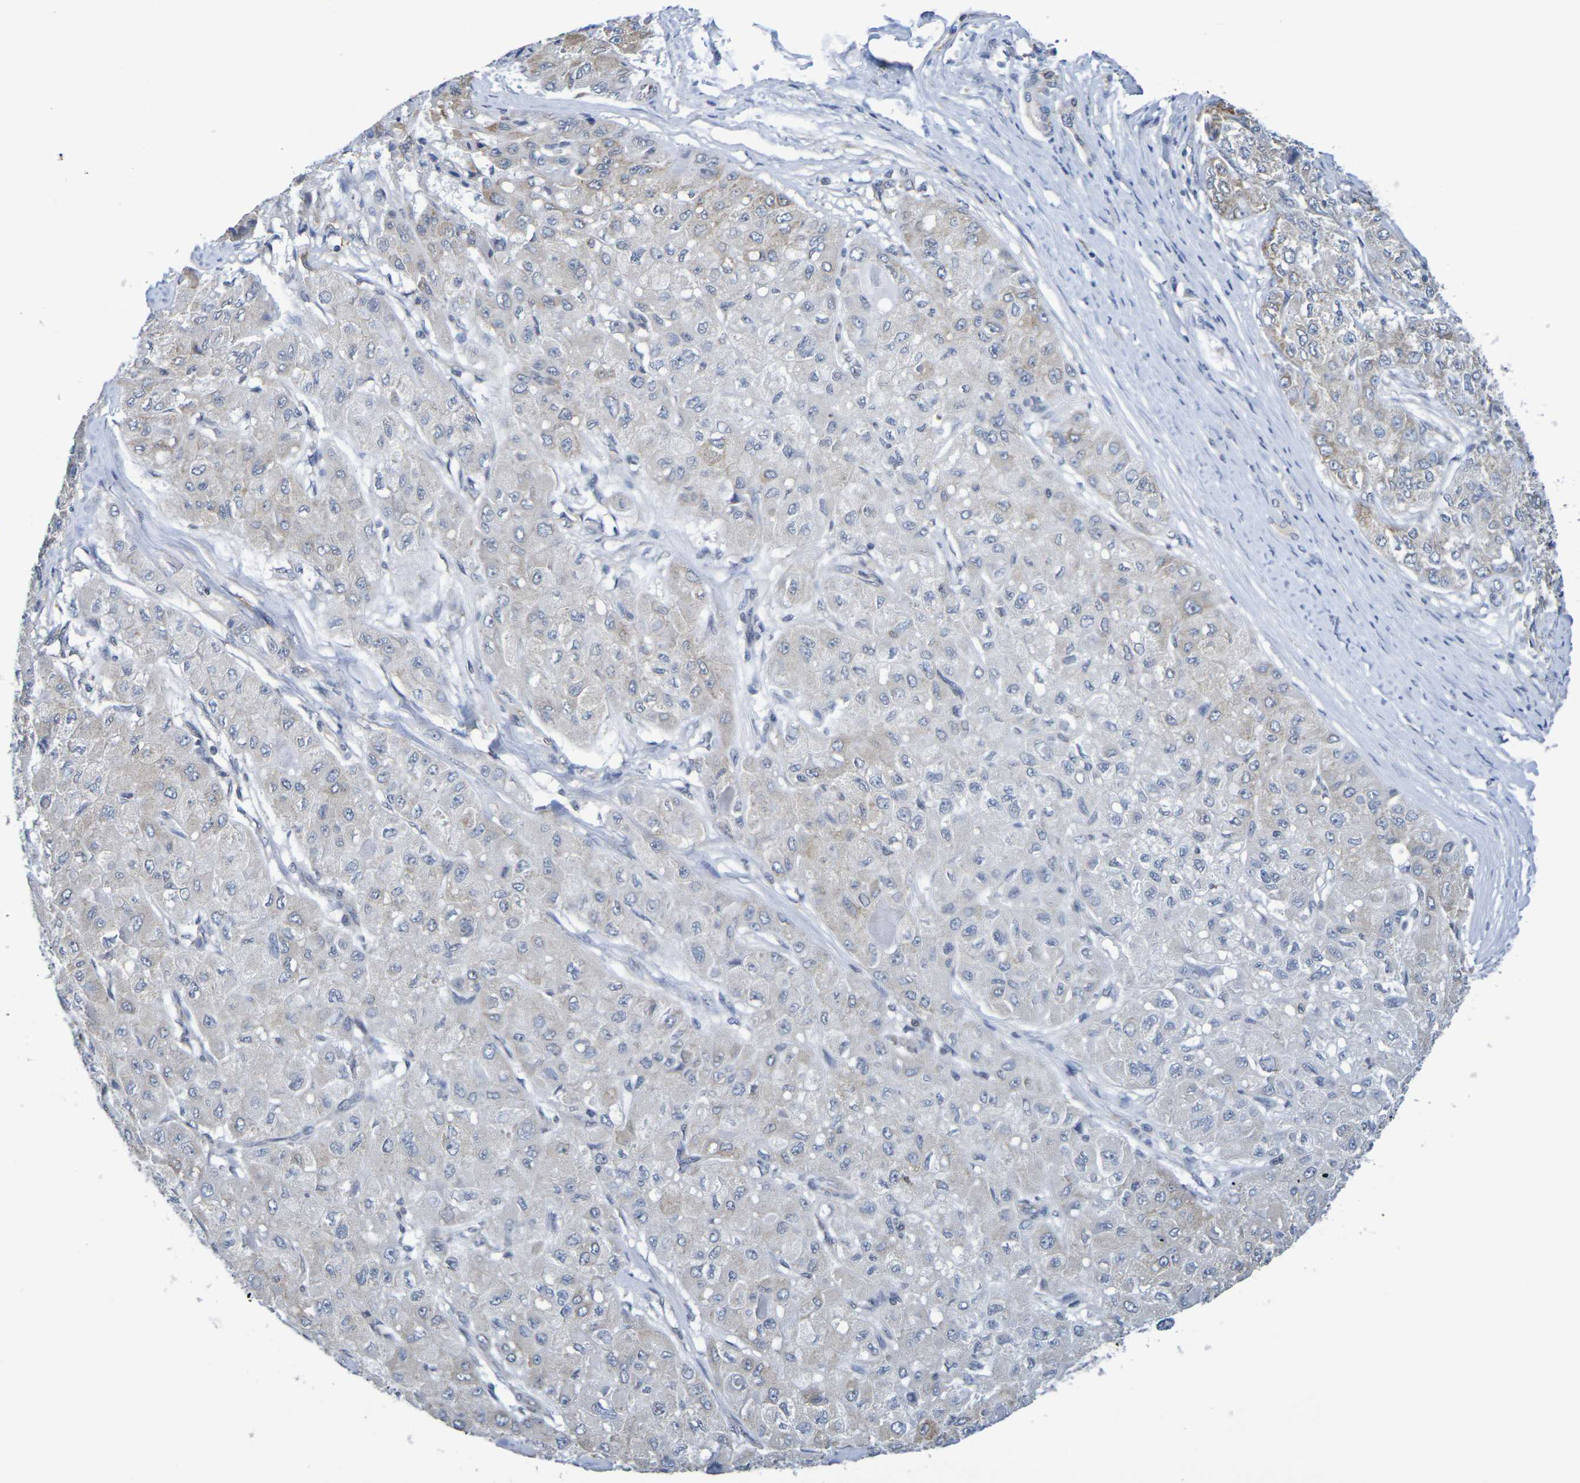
{"staining": {"intensity": "weak", "quantity": "<25%", "location": "cytoplasmic/membranous"}, "tissue": "liver cancer", "cell_type": "Tumor cells", "image_type": "cancer", "snomed": [{"axis": "morphology", "description": "Carcinoma, Hepatocellular, NOS"}, {"axis": "topography", "description": "Liver"}], "caption": "Liver cancer (hepatocellular carcinoma) was stained to show a protein in brown. There is no significant staining in tumor cells.", "gene": "CHRNB1", "patient": {"sex": "male", "age": 80}}